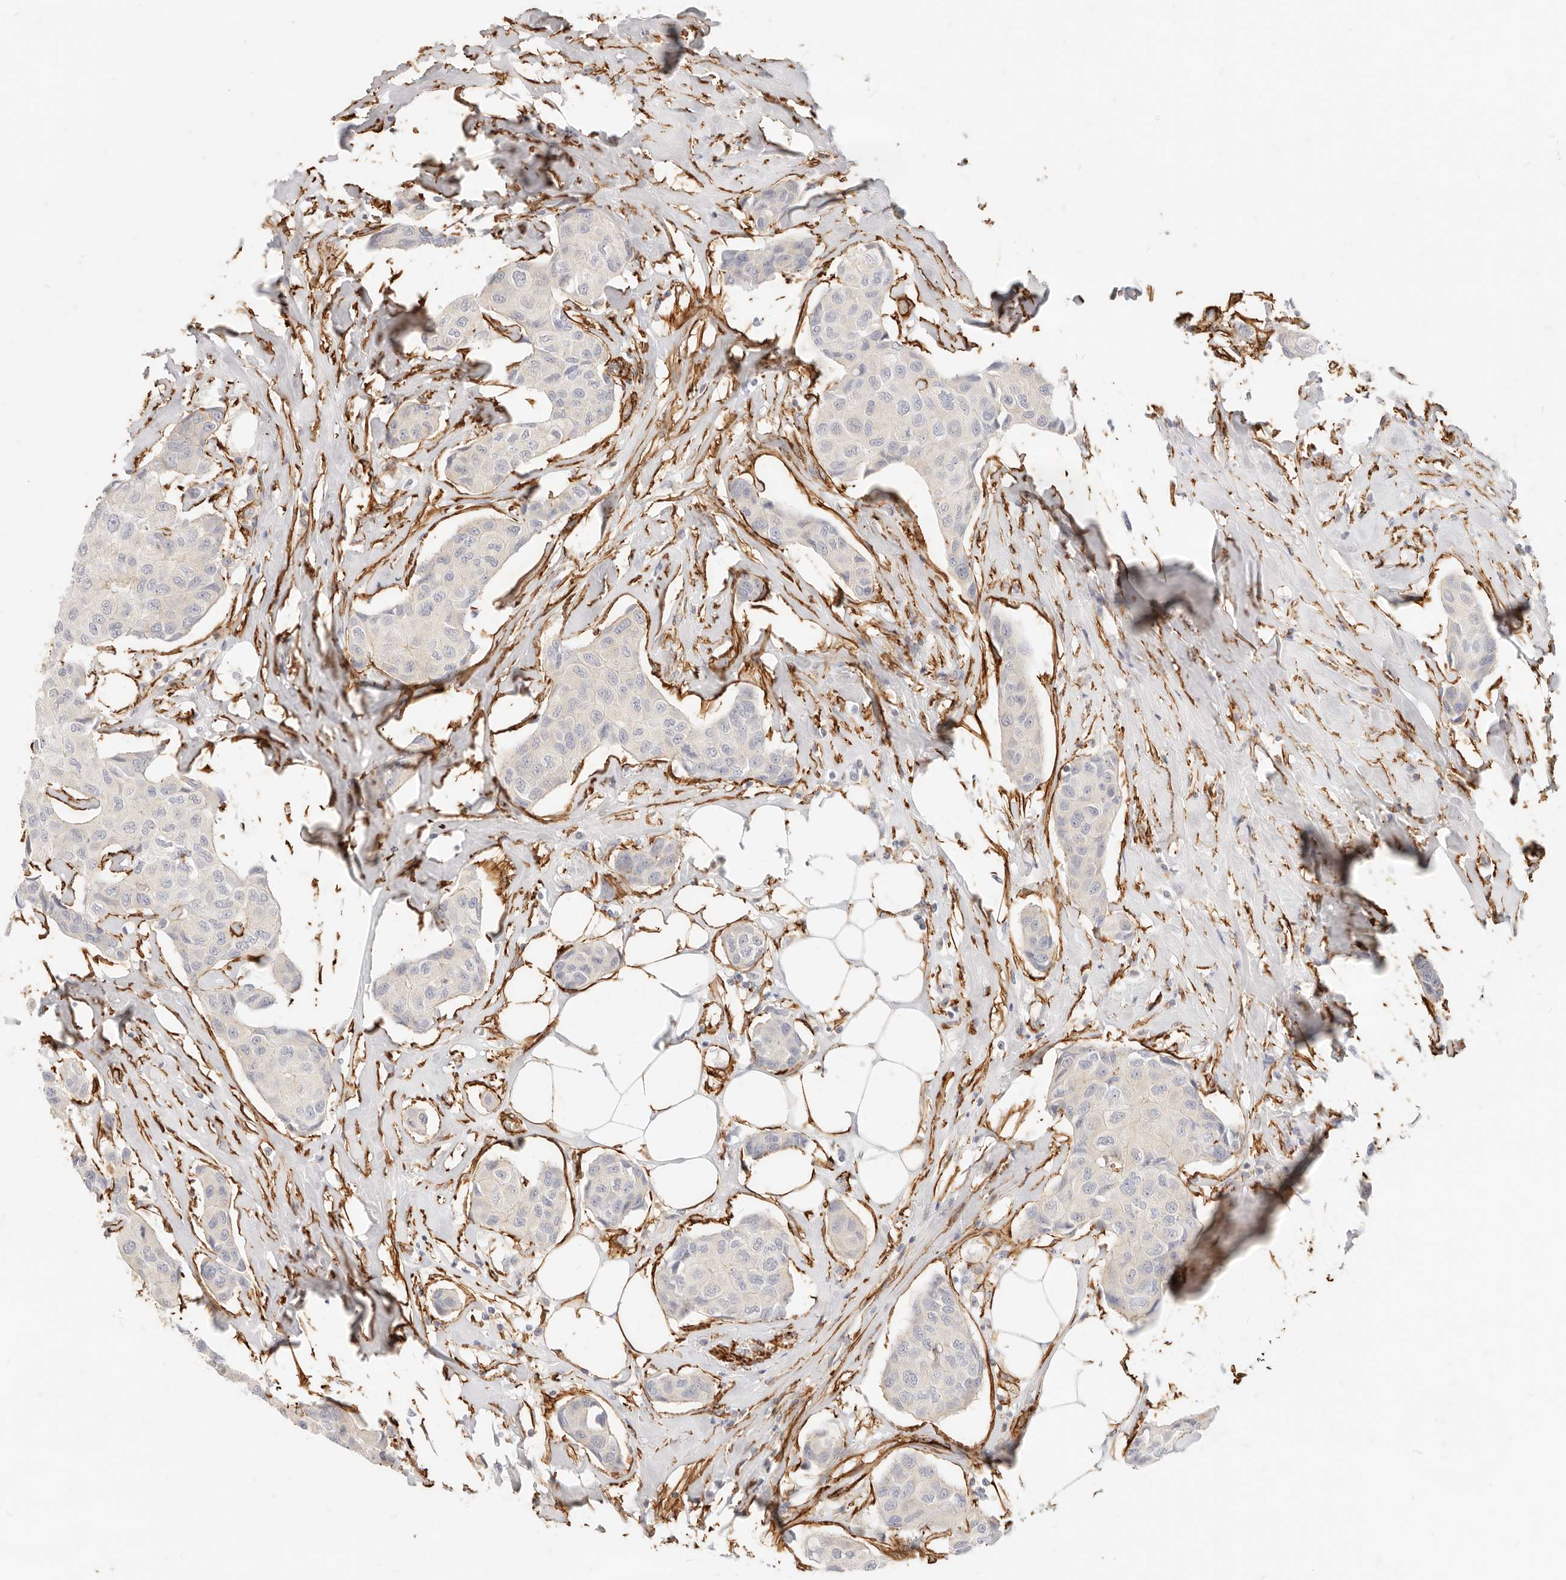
{"staining": {"intensity": "negative", "quantity": "none", "location": "none"}, "tissue": "breast cancer", "cell_type": "Tumor cells", "image_type": "cancer", "snomed": [{"axis": "morphology", "description": "Duct carcinoma"}, {"axis": "topography", "description": "Breast"}], "caption": "Immunohistochemical staining of intraductal carcinoma (breast) demonstrates no significant positivity in tumor cells.", "gene": "TMTC2", "patient": {"sex": "female", "age": 80}}